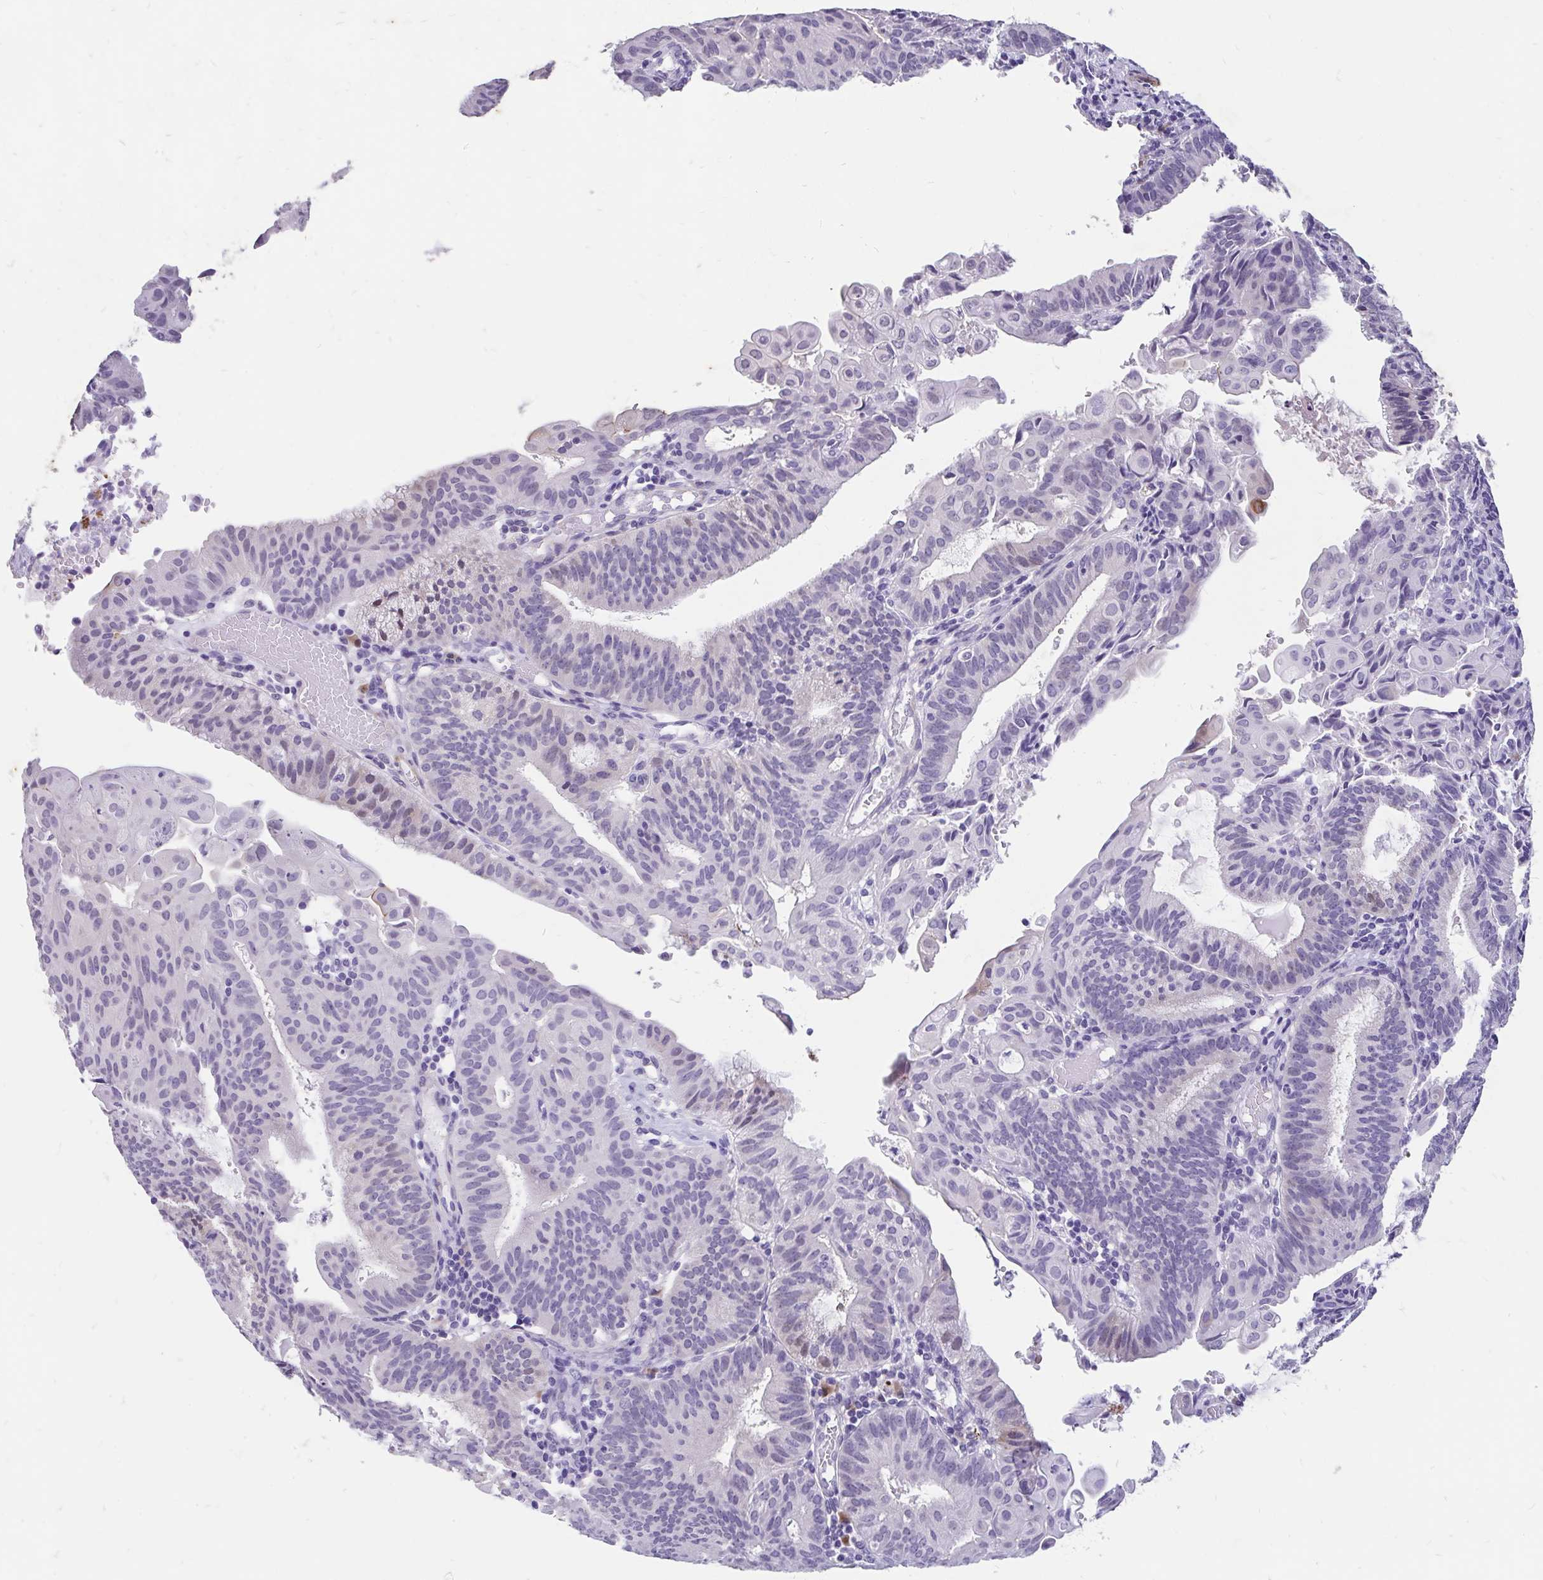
{"staining": {"intensity": "negative", "quantity": "none", "location": "none"}, "tissue": "endometrial cancer", "cell_type": "Tumor cells", "image_type": "cancer", "snomed": [{"axis": "morphology", "description": "Adenocarcinoma, NOS"}, {"axis": "topography", "description": "Endometrium"}], "caption": "The IHC histopathology image has no significant positivity in tumor cells of endometrial cancer (adenocarcinoma) tissue.", "gene": "EML5", "patient": {"sex": "female", "age": 49}}